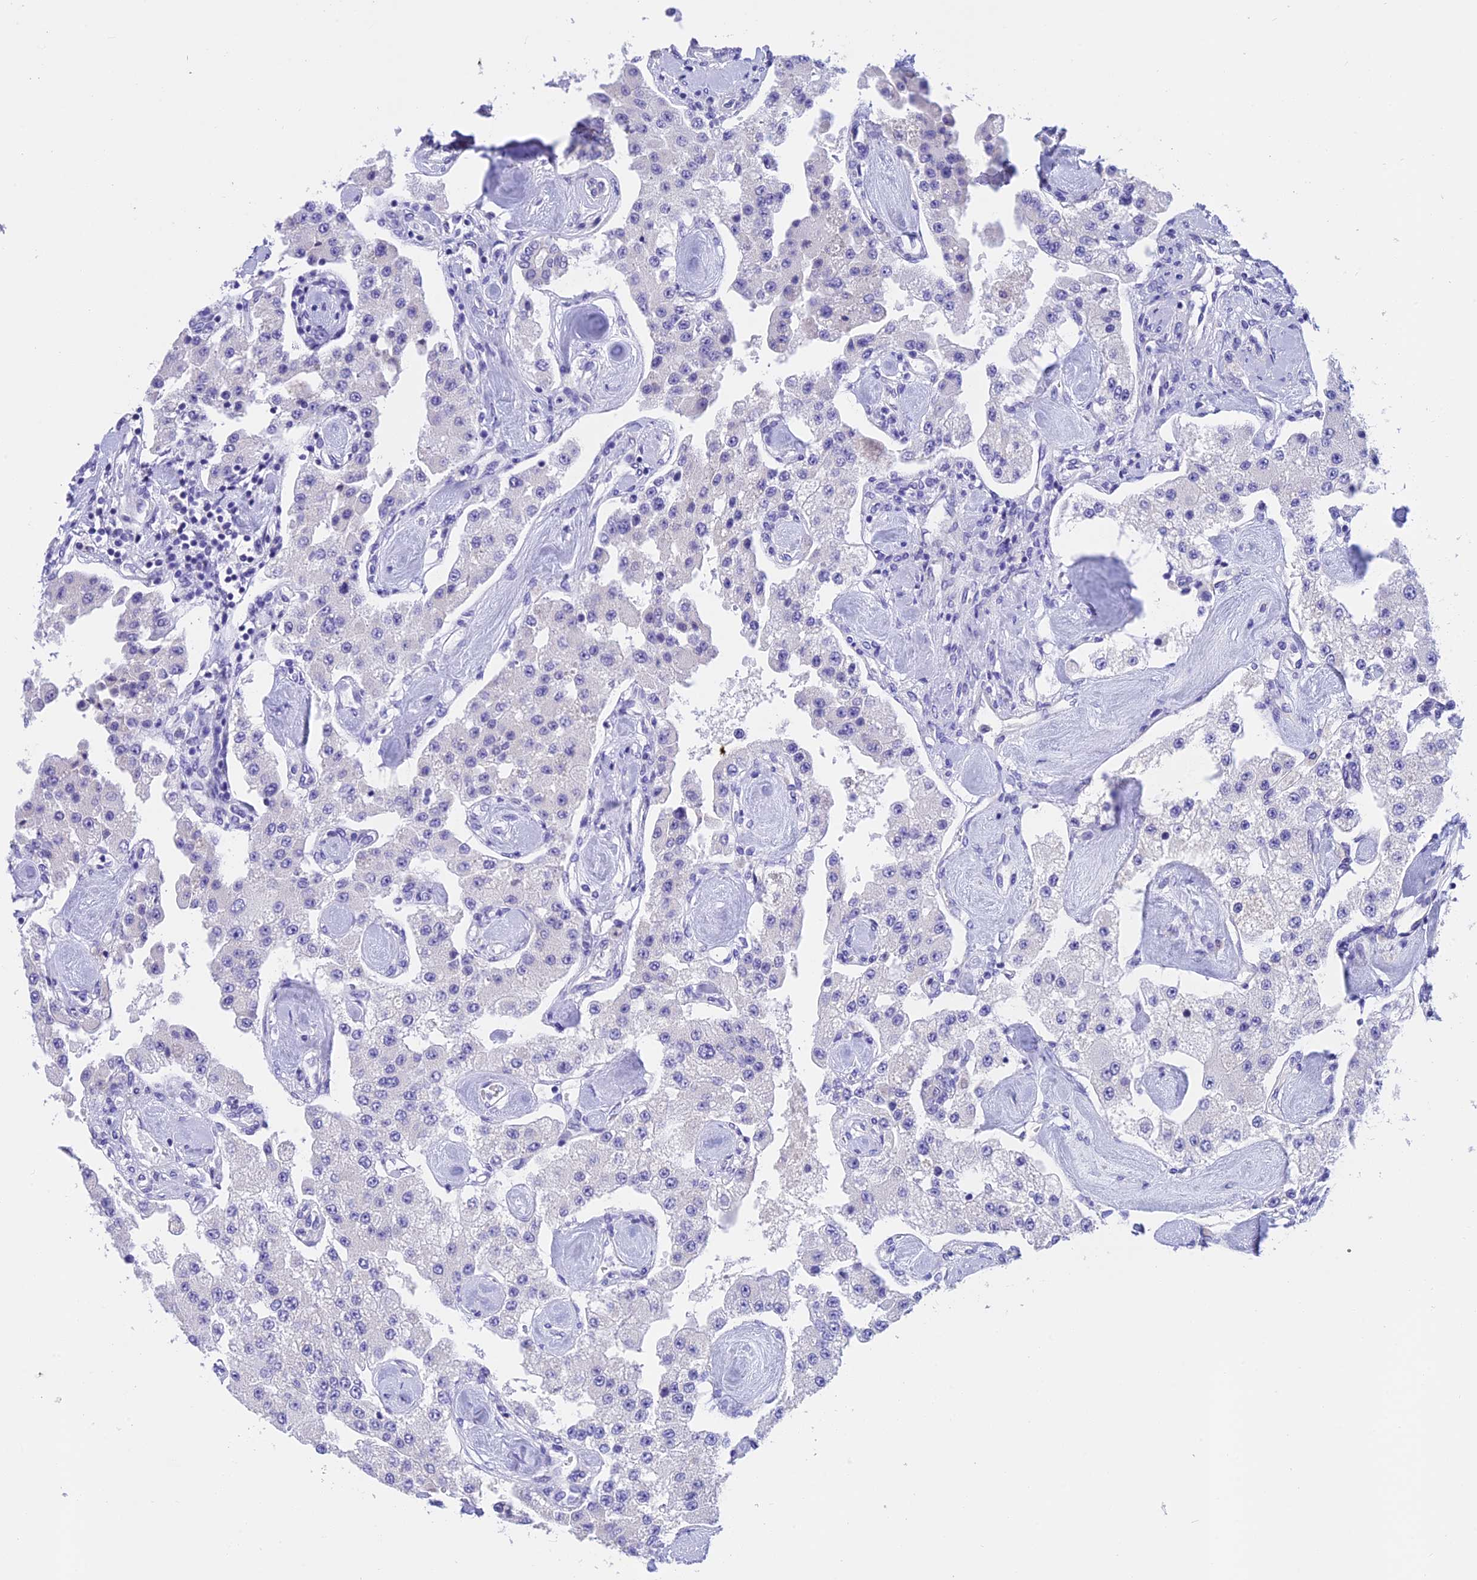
{"staining": {"intensity": "negative", "quantity": "none", "location": "none"}, "tissue": "carcinoid", "cell_type": "Tumor cells", "image_type": "cancer", "snomed": [{"axis": "morphology", "description": "Carcinoid, malignant, NOS"}, {"axis": "topography", "description": "Pancreas"}], "caption": "Carcinoid (malignant) stained for a protein using immunohistochemistry (IHC) exhibits no expression tumor cells.", "gene": "C17orf67", "patient": {"sex": "male", "age": 41}}